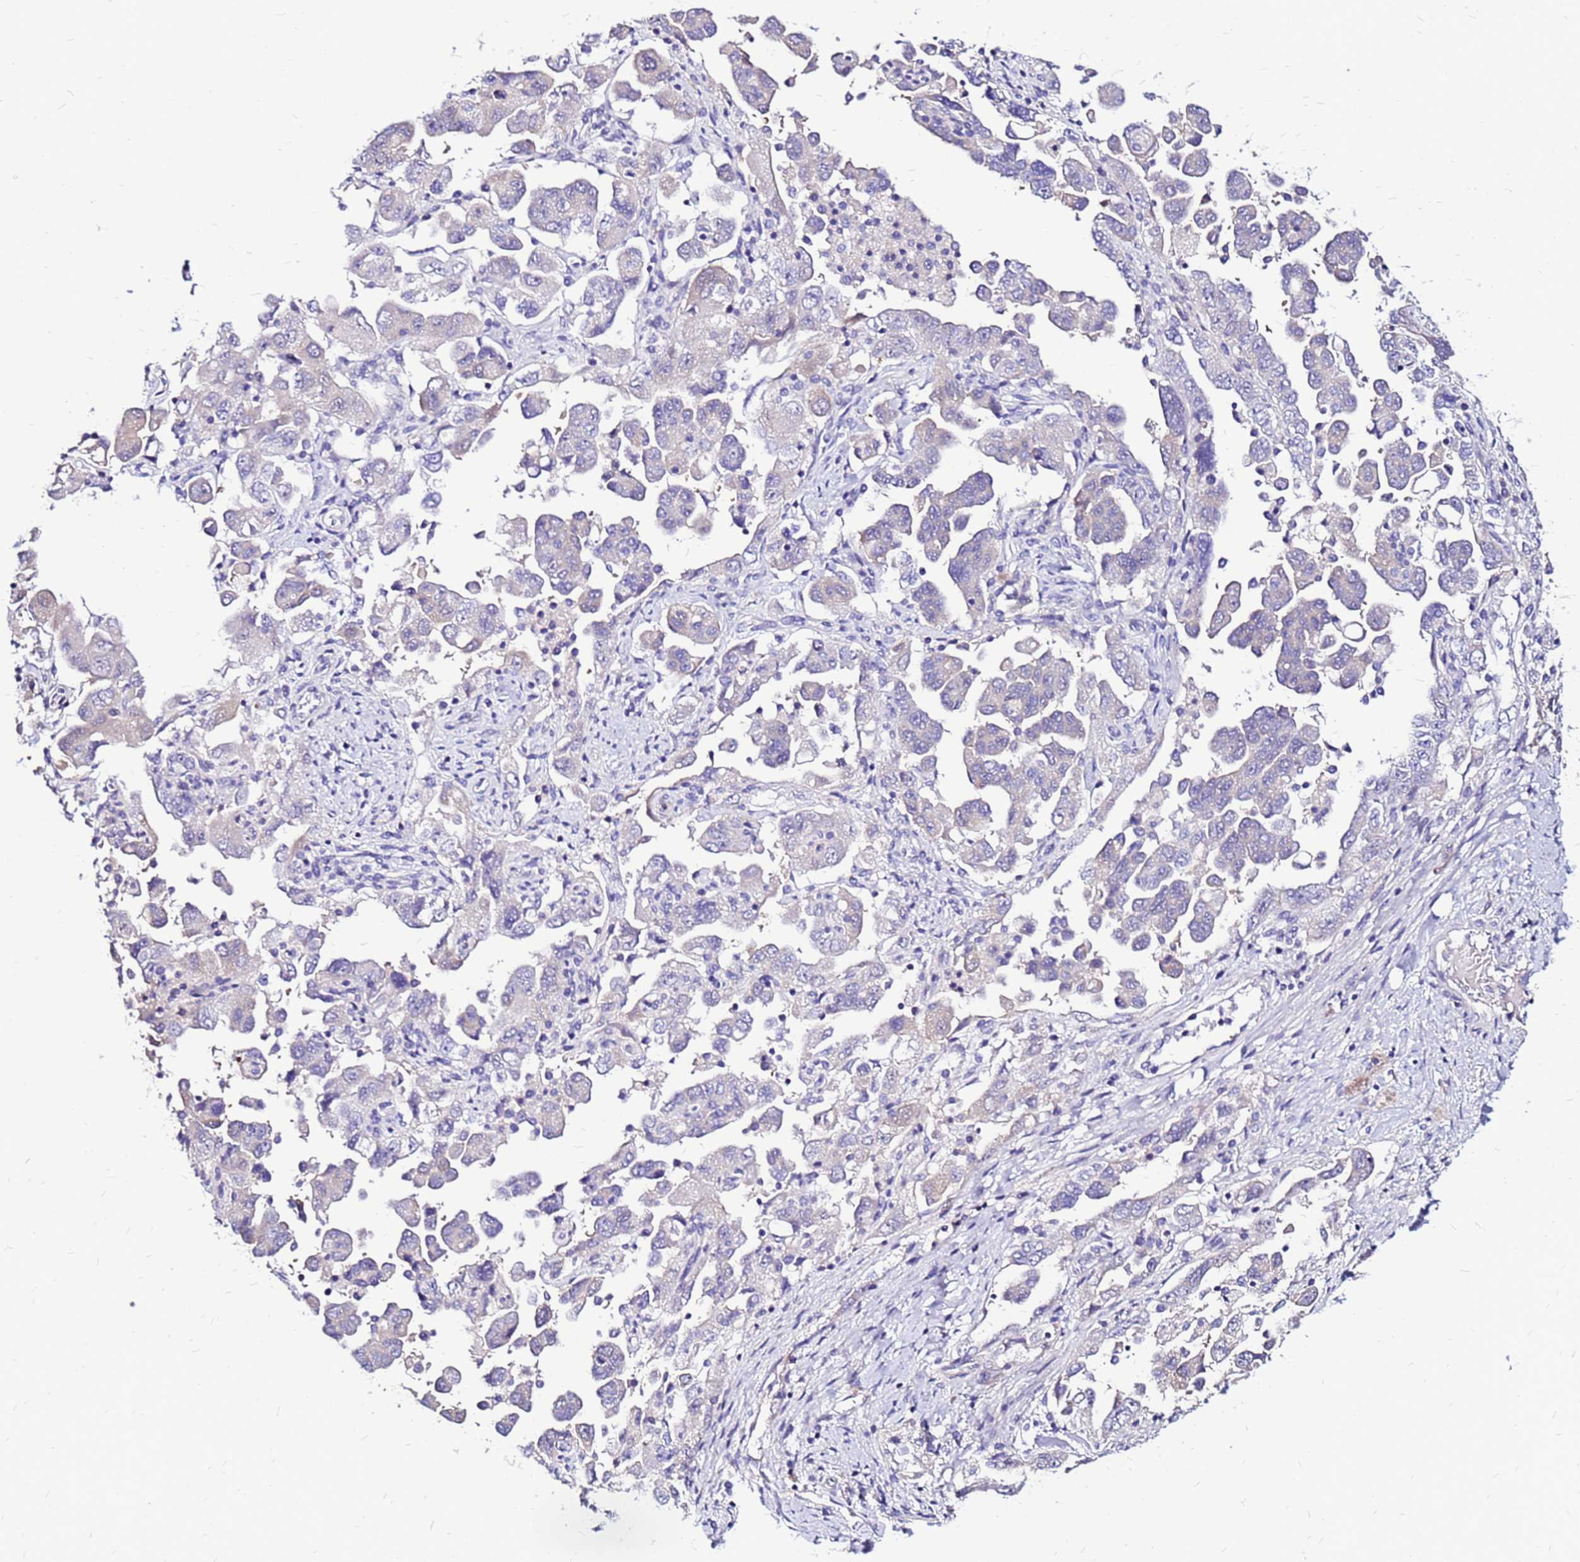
{"staining": {"intensity": "negative", "quantity": "none", "location": "none"}, "tissue": "ovarian cancer", "cell_type": "Tumor cells", "image_type": "cancer", "snomed": [{"axis": "morphology", "description": "Carcinoma, NOS"}, {"axis": "morphology", "description": "Cystadenocarcinoma, serous, NOS"}, {"axis": "topography", "description": "Ovary"}], "caption": "Tumor cells are negative for protein expression in human ovarian cancer.", "gene": "ARHGEF5", "patient": {"sex": "female", "age": 69}}